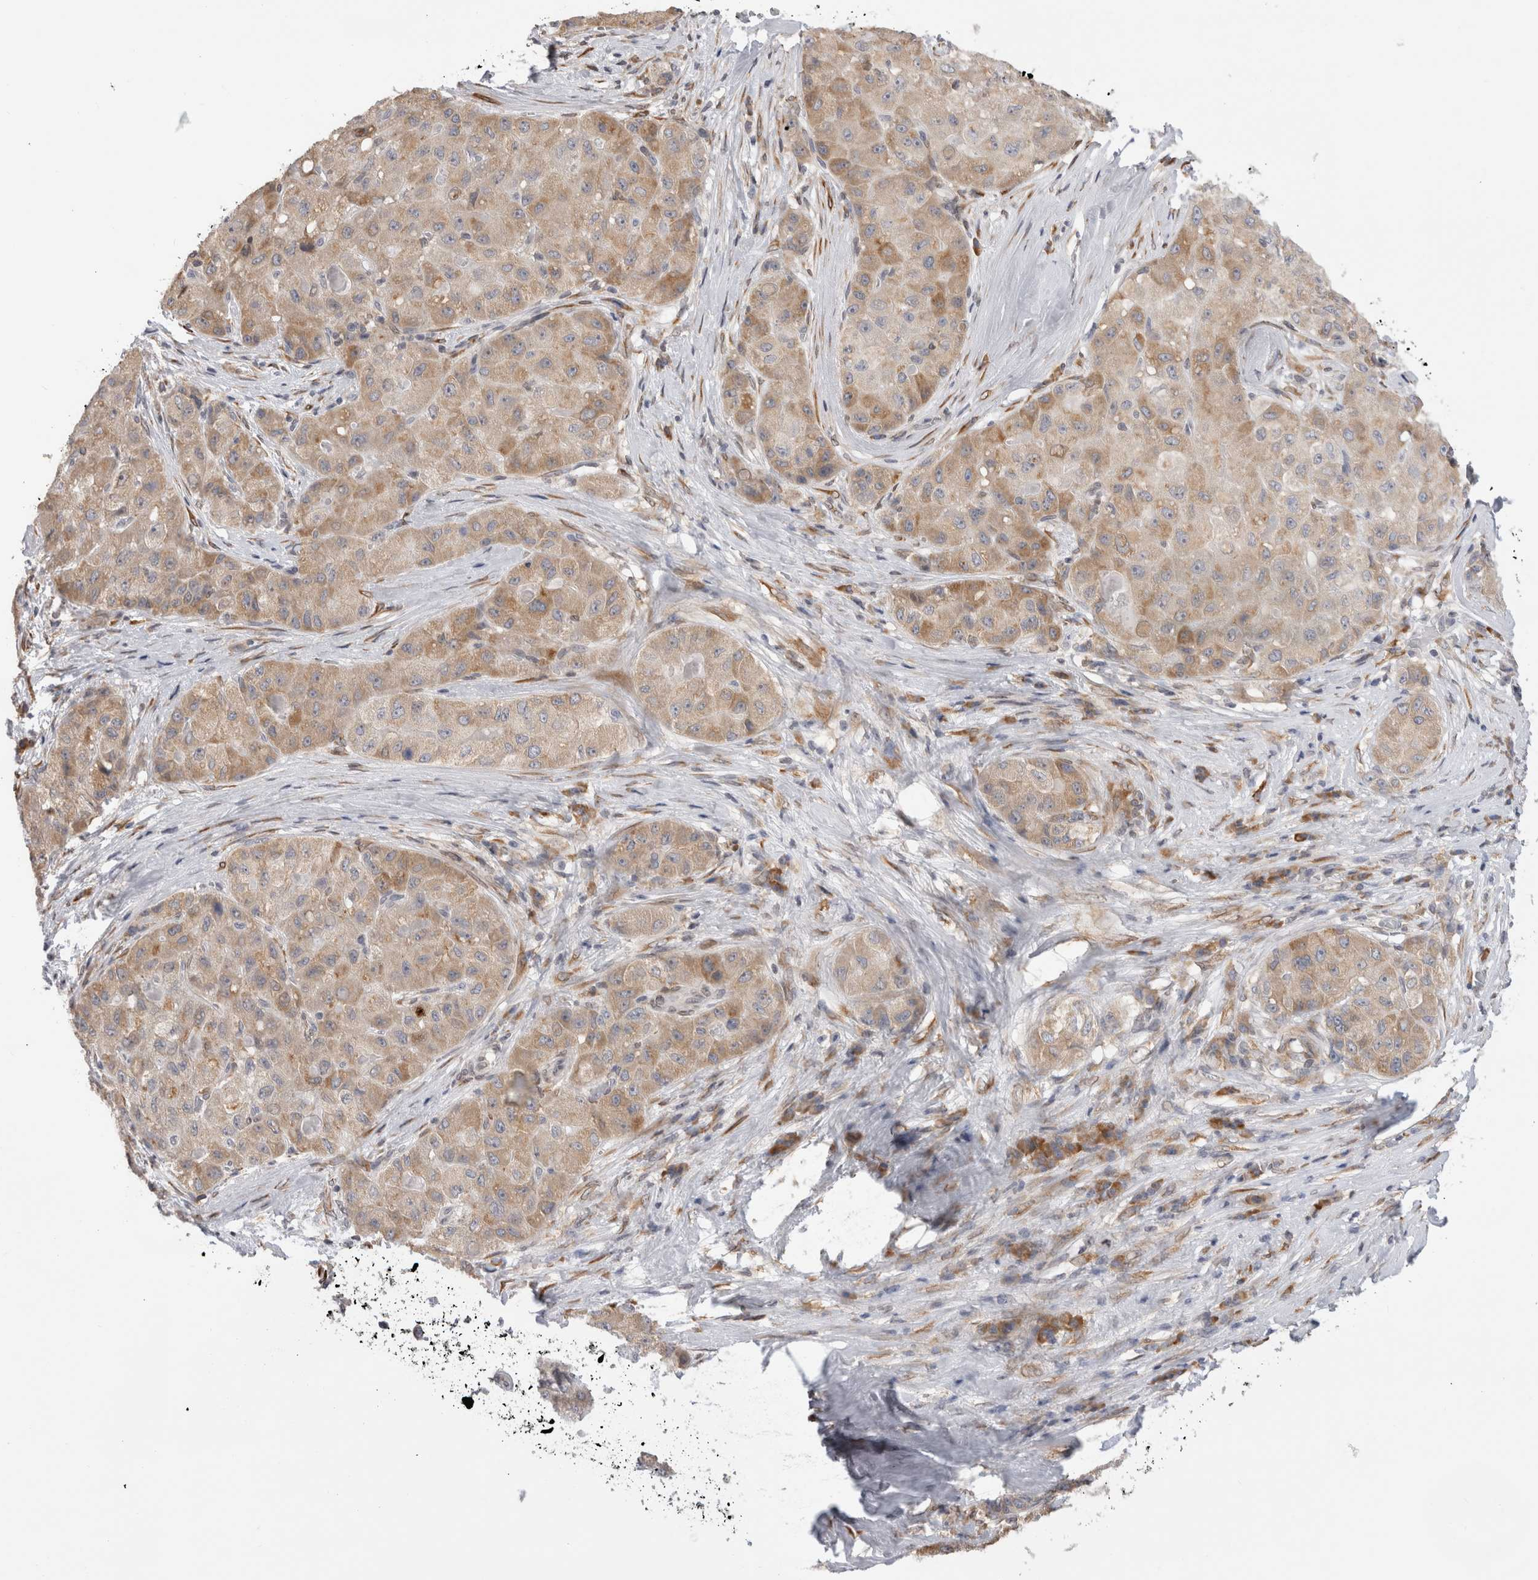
{"staining": {"intensity": "weak", "quantity": ">75%", "location": "cytoplasmic/membranous"}, "tissue": "liver cancer", "cell_type": "Tumor cells", "image_type": "cancer", "snomed": [{"axis": "morphology", "description": "Carcinoma, Hepatocellular, NOS"}, {"axis": "topography", "description": "Liver"}], "caption": "A photomicrograph of hepatocellular carcinoma (liver) stained for a protein shows weak cytoplasmic/membranous brown staining in tumor cells.", "gene": "VCPIP1", "patient": {"sex": "male", "age": 80}}